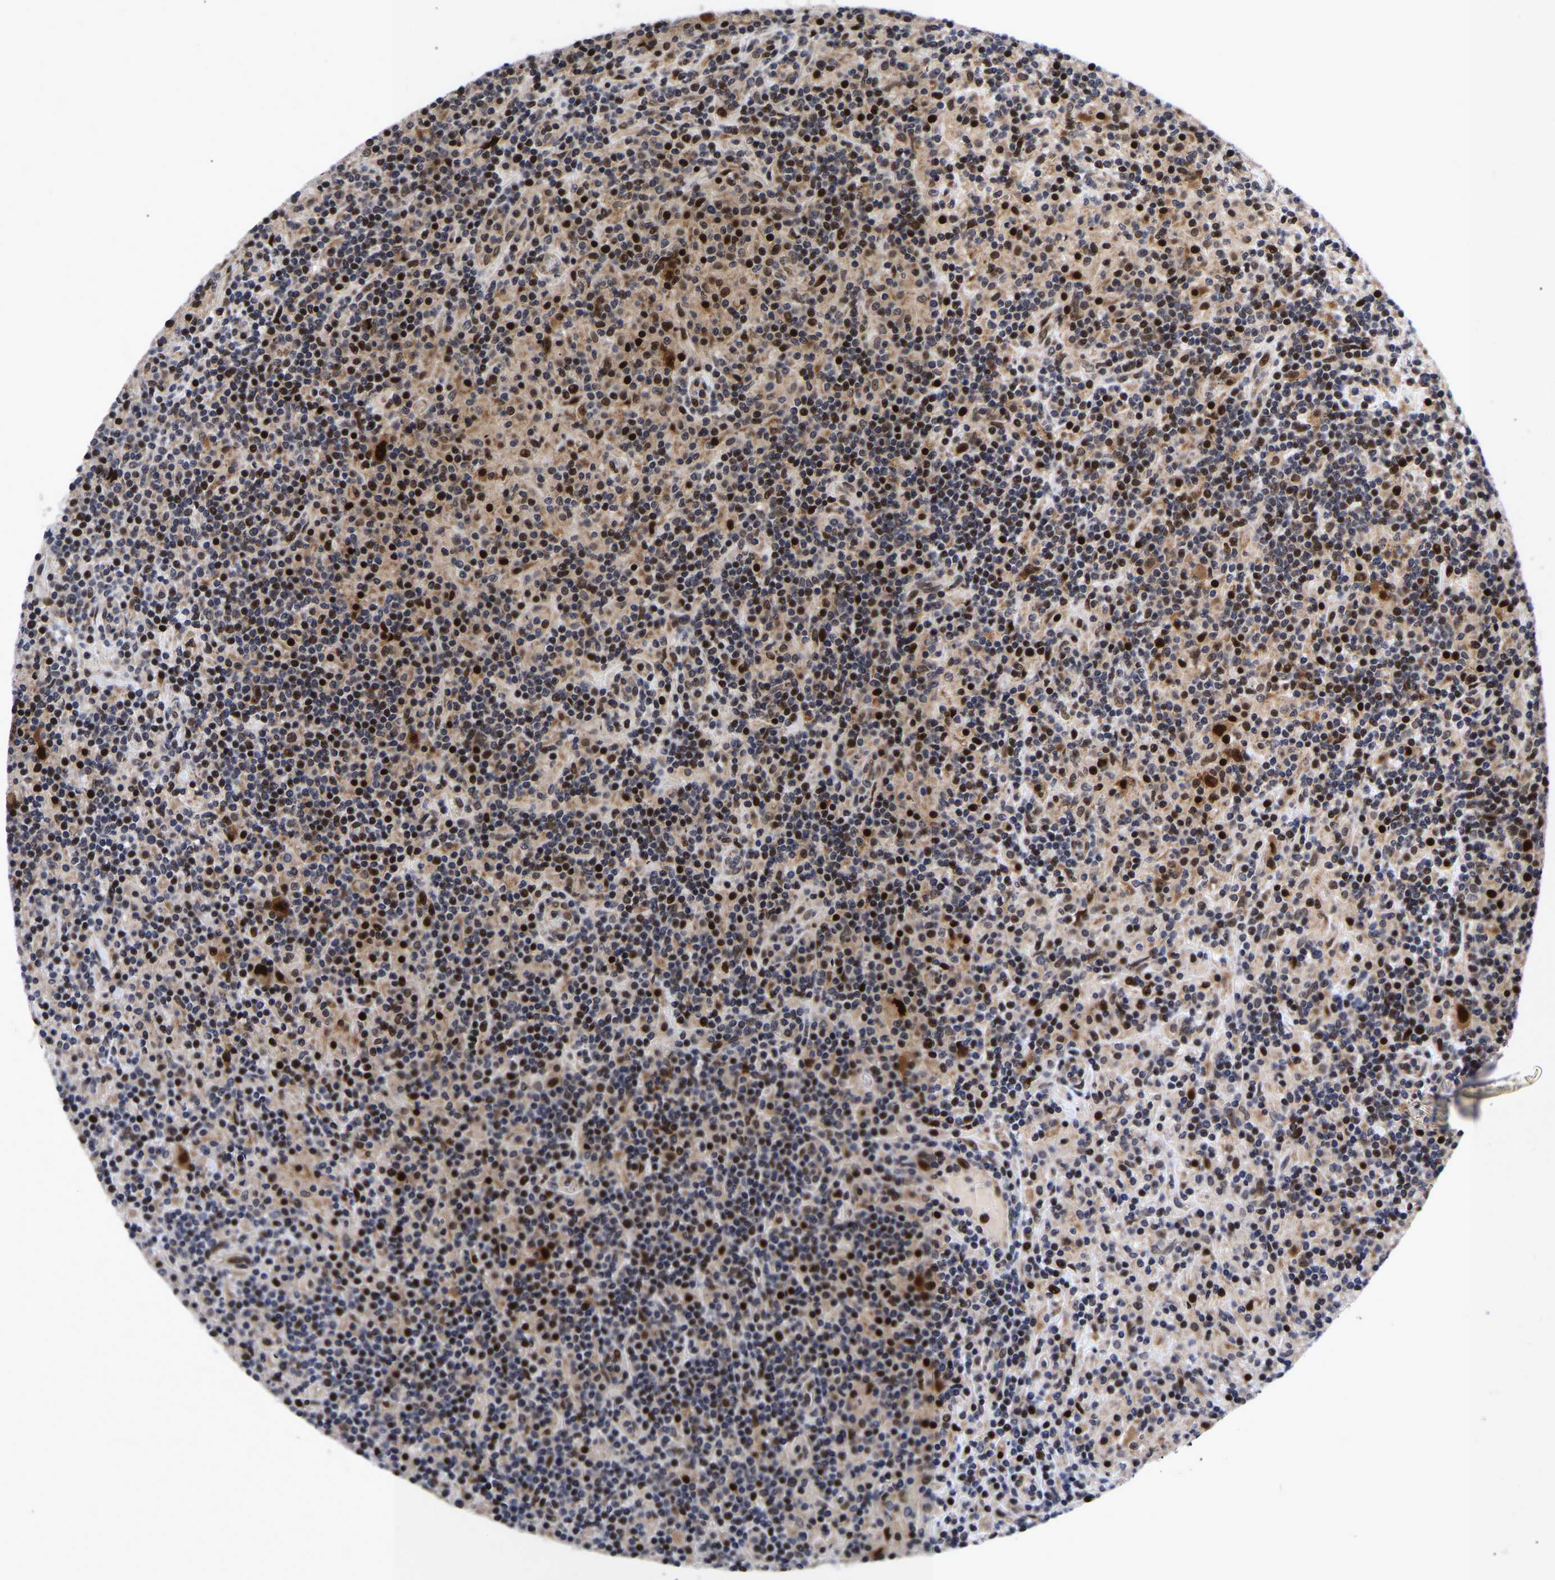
{"staining": {"intensity": "strong", "quantity": ">75%", "location": "cytoplasmic/membranous,nuclear"}, "tissue": "lymphoma", "cell_type": "Tumor cells", "image_type": "cancer", "snomed": [{"axis": "morphology", "description": "Hodgkin's disease, NOS"}, {"axis": "topography", "description": "Lymph node"}], "caption": "Lymphoma stained with immunohistochemistry exhibits strong cytoplasmic/membranous and nuclear staining in about >75% of tumor cells.", "gene": "JUNB", "patient": {"sex": "male", "age": 70}}